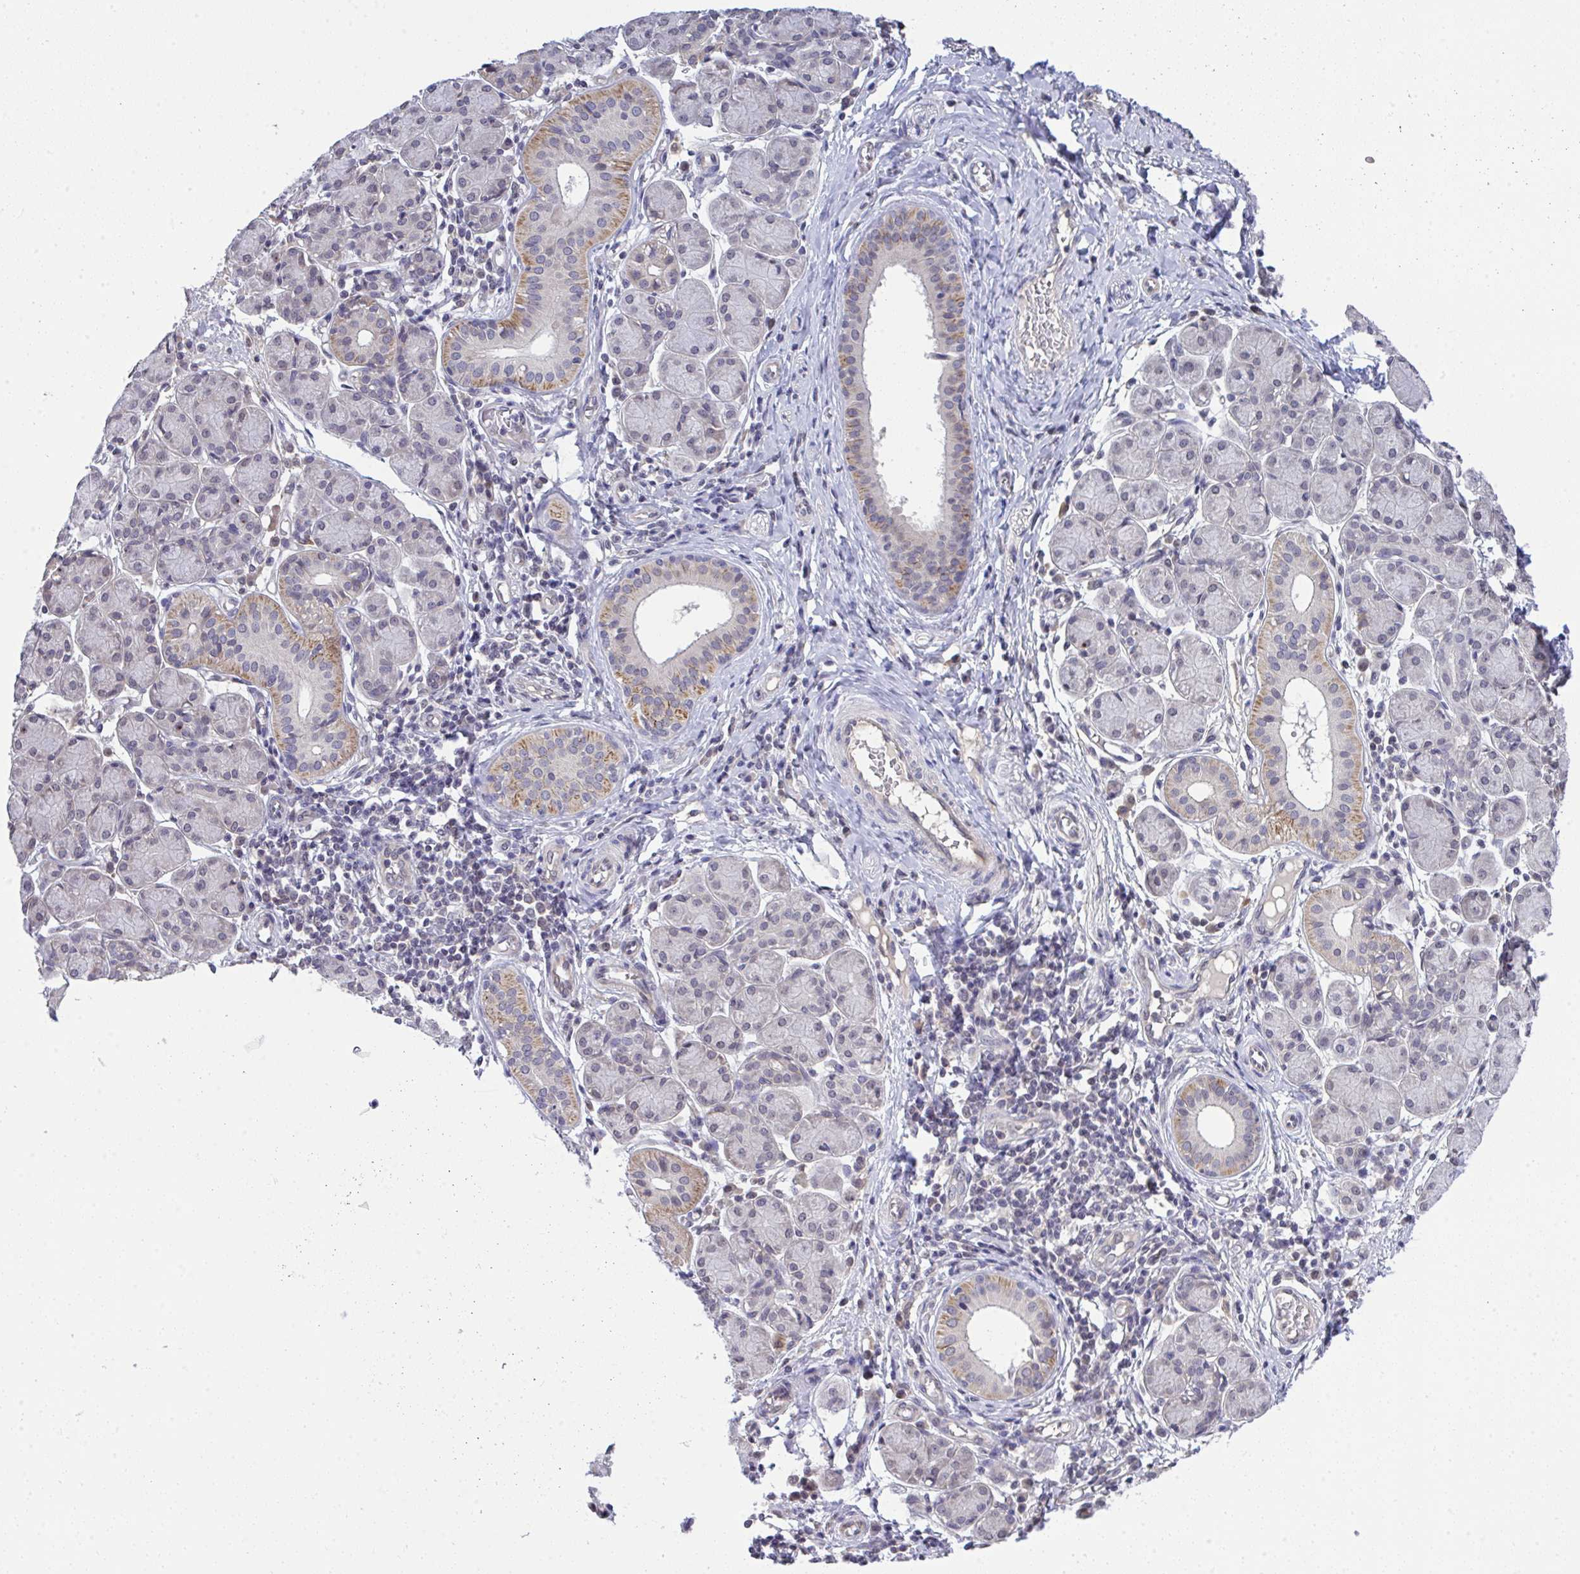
{"staining": {"intensity": "moderate", "quantity": "<25%", "location": "cytoplasmic/membranous"}, "tissue": "salivary gland", "cell_type": "Glandular cells", "image_type": "normal", "snomed": [{"axis": "morphology", "description": "Normal tissue, NOS"}, {"axis": "morphology", "description": "Inflammation, NOS"}, {"axis": "topography", "description": "Lymph node"}, {"axis": "topography", "description": "Salivary gland"}], "caption": "Glandular cells demonstrate moderate cytoplasmic/membranous positivity in about <25% of cells in normal salivary gland. Nuclei are stained in blue.", "gene": "C9orf64", "patient": {"sex": "male", "age": 3}}